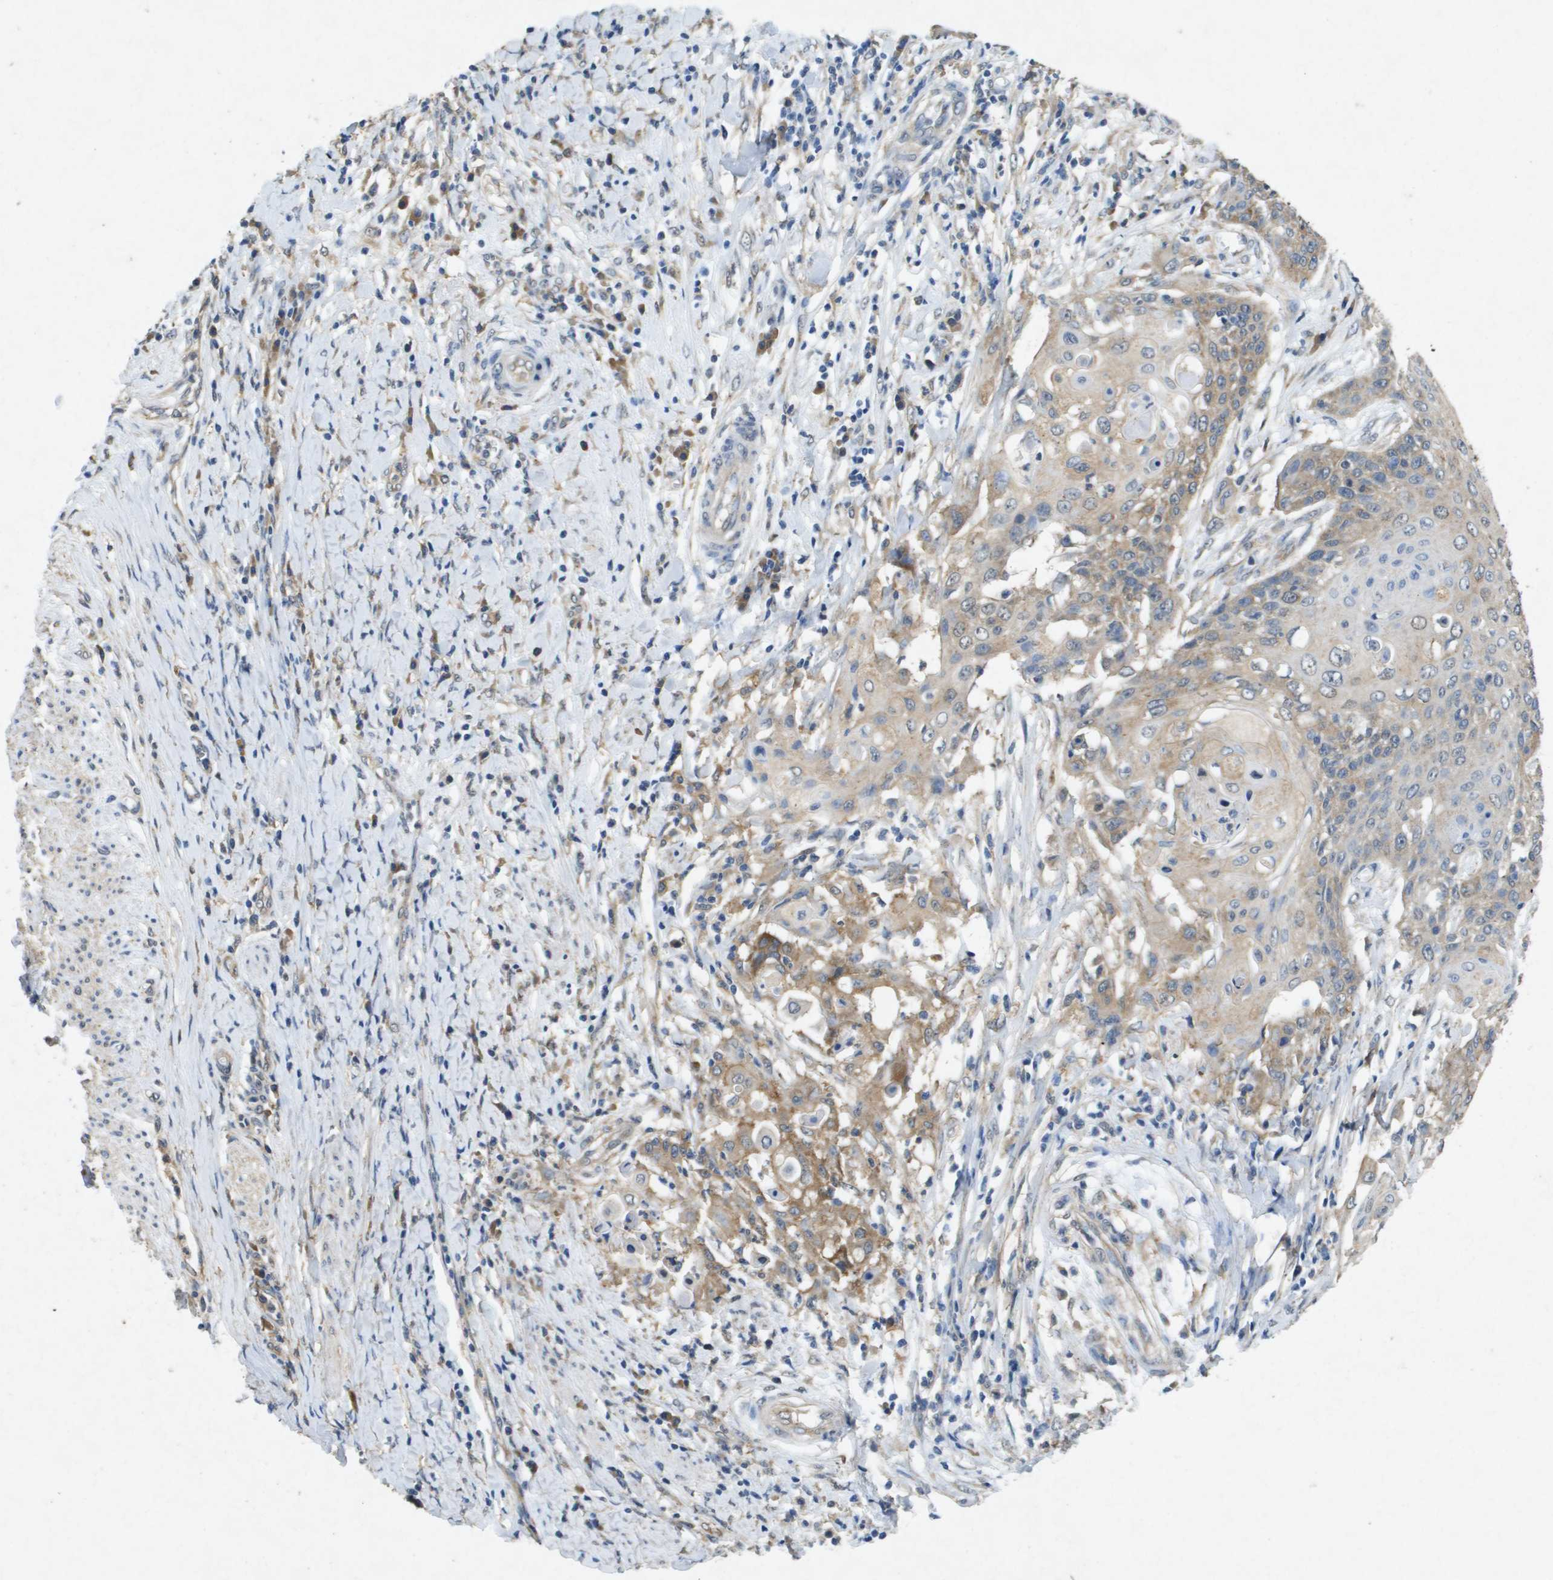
{"staining": {"intensity": "moderate", "quantity": "25%-75%", "location": "cytoplasmic/membranous"}, "tissue": "cervical cancer", "cell_type": "Tumor cells", "image_type": "cancer", "snomed": [{"axis": "morphology", "description": "Squamous cell carcinoma, NOS"}, {"axis": "topography", "description": "Cervix"}], "caption": "Brown immunohistochemical staining in cervical cancer (squamous cell carcinoma) demonstrates moderate cytoplasmic/membranous staining in about 25%-75% of tumor cells.", "gene": "PTPRT", "patient": {"sex": "female", "age": 39}}